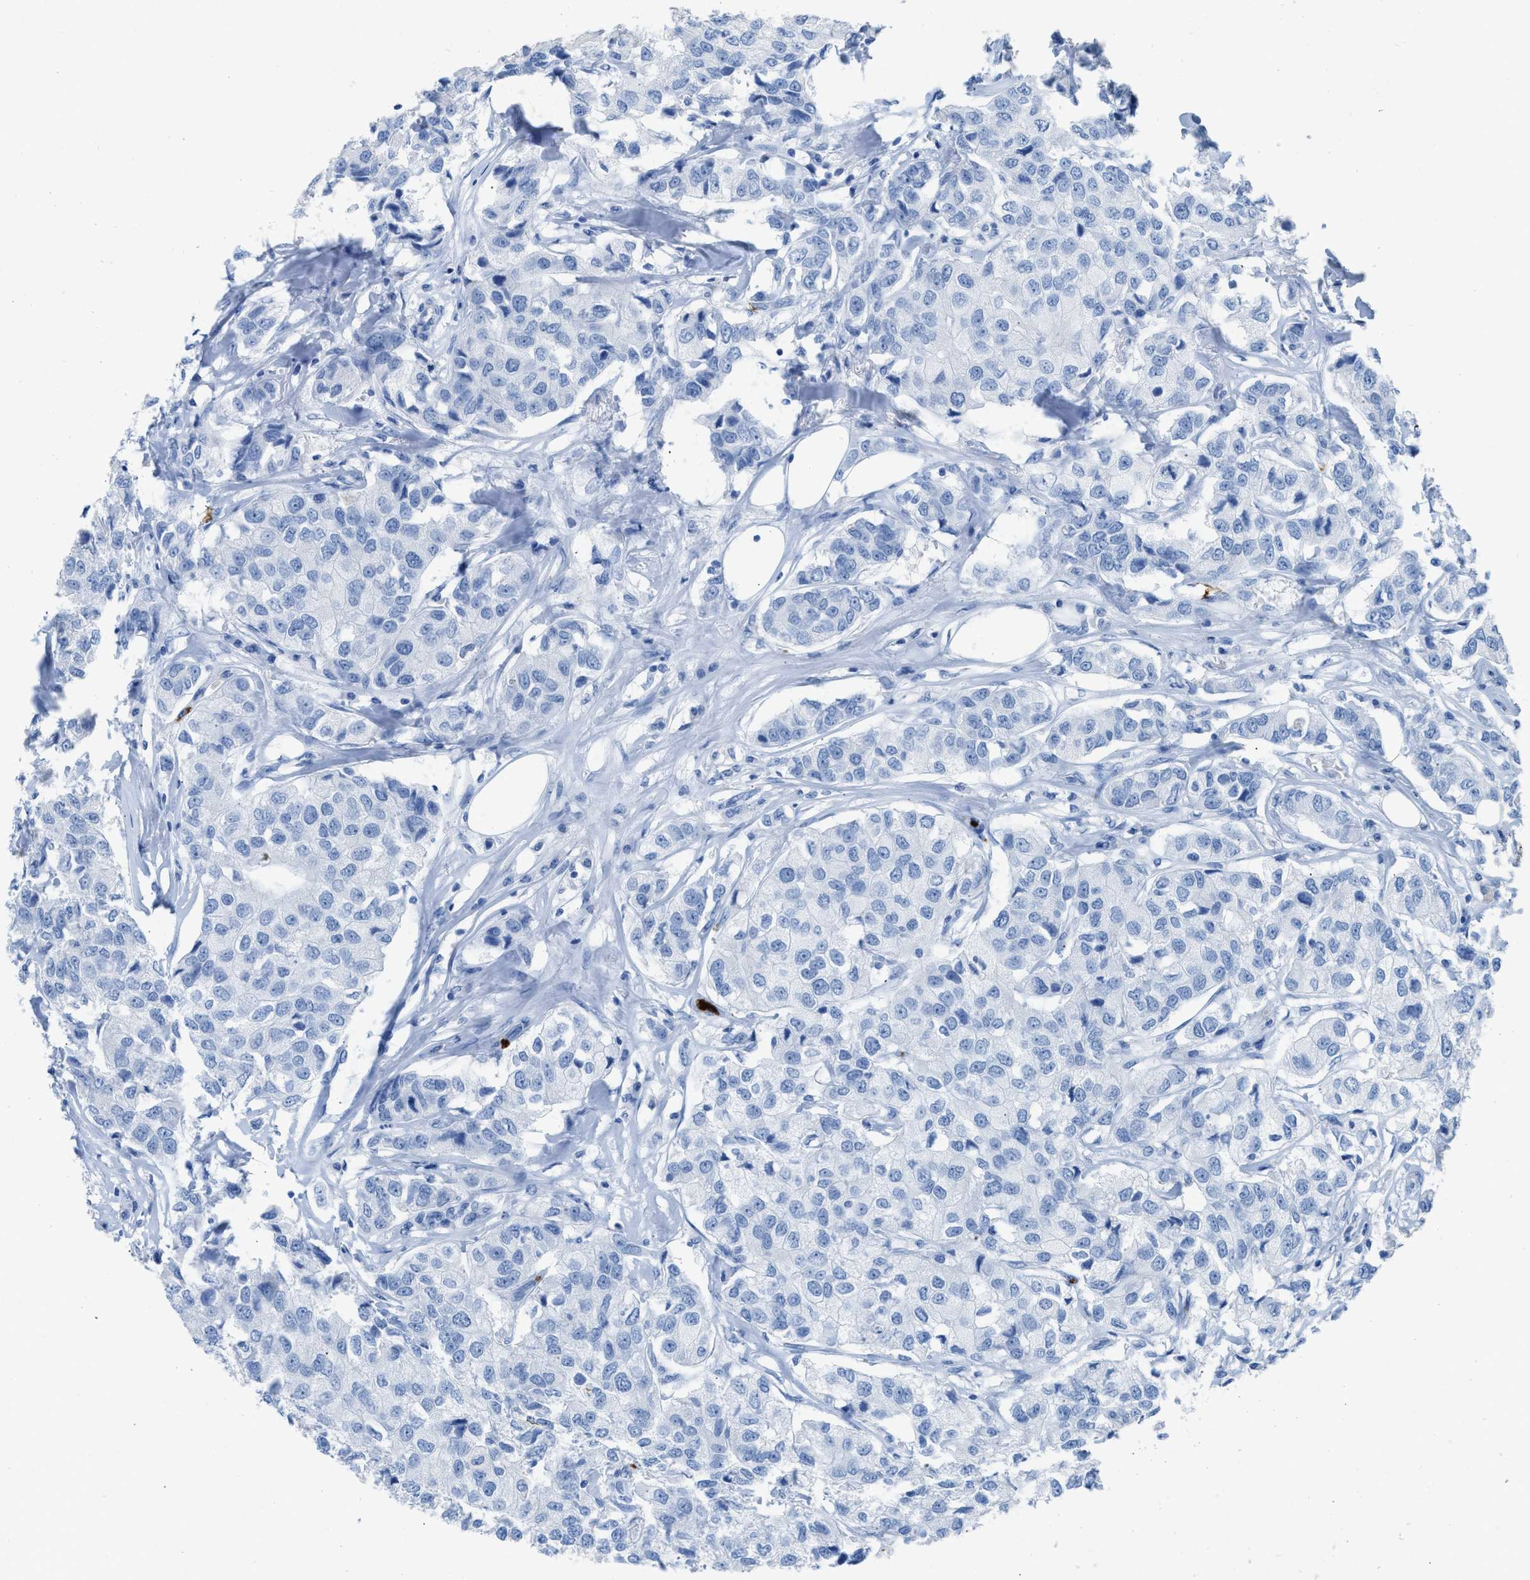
{"staining": {"intensity": "negative", "quantity": "none", "location": "none"}, "tissue": "breast cancer", "cell_type": "Tumor cells", "image_type": "cancer", "snomed": [{"axis": "morphology", "description": "Duct carcinoma"}, {"axis": "topography", "description": "Breast"}], "caption": "Immunohistochemical staining of human invasive ductal carcinoma (breast) displays no significant expression in tumor cells.", "gene": "FAIM2", "patient": {"sex": "female", "age": 80}}